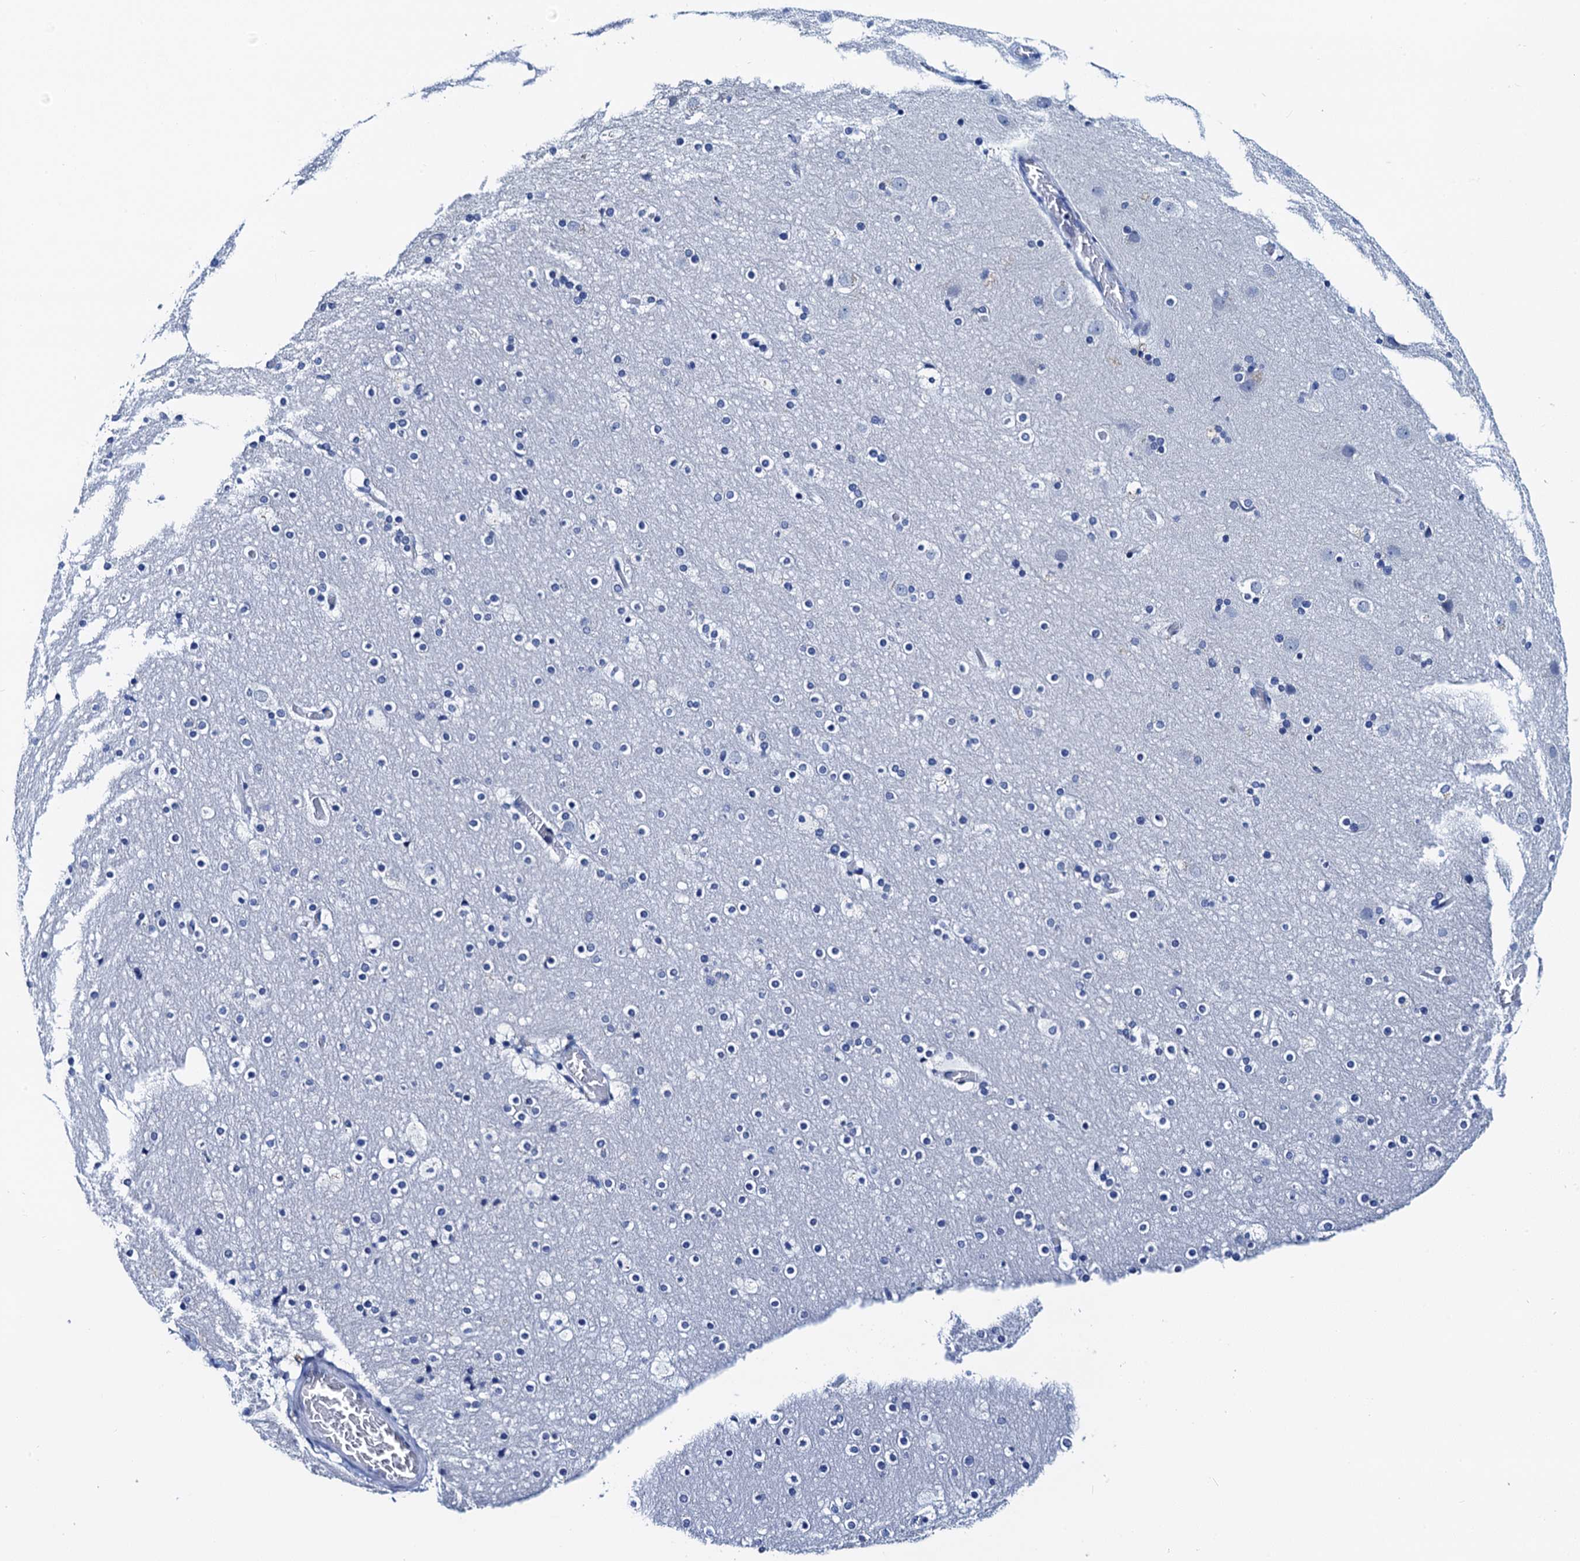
{"staining": {"intensity": "negative", "quantity": "none", "location": "none"}, "tissue": "cerebral cortex", "cell_type": "Endothelial cells", "image_type": "normal", "snomed": [{"axis": "morphology", "description": "Normal tissue, NOS"}, {"axis": "topography", "description": "Cerebral cortex"}], "caption": "This image is of normal cerebral cortex stained with IHC to label a protein in brown with the nuclei are counter-stained blue. There is no staining in endothelial cells. Brightfield microscopy of IHC stained with DAB (3,3'-diaminobenzidine) (brown) and hematoxylin (blue), captured at high magnification.", "gene": "LYPD3", "patient": {"sex": "male", "age": 57}}